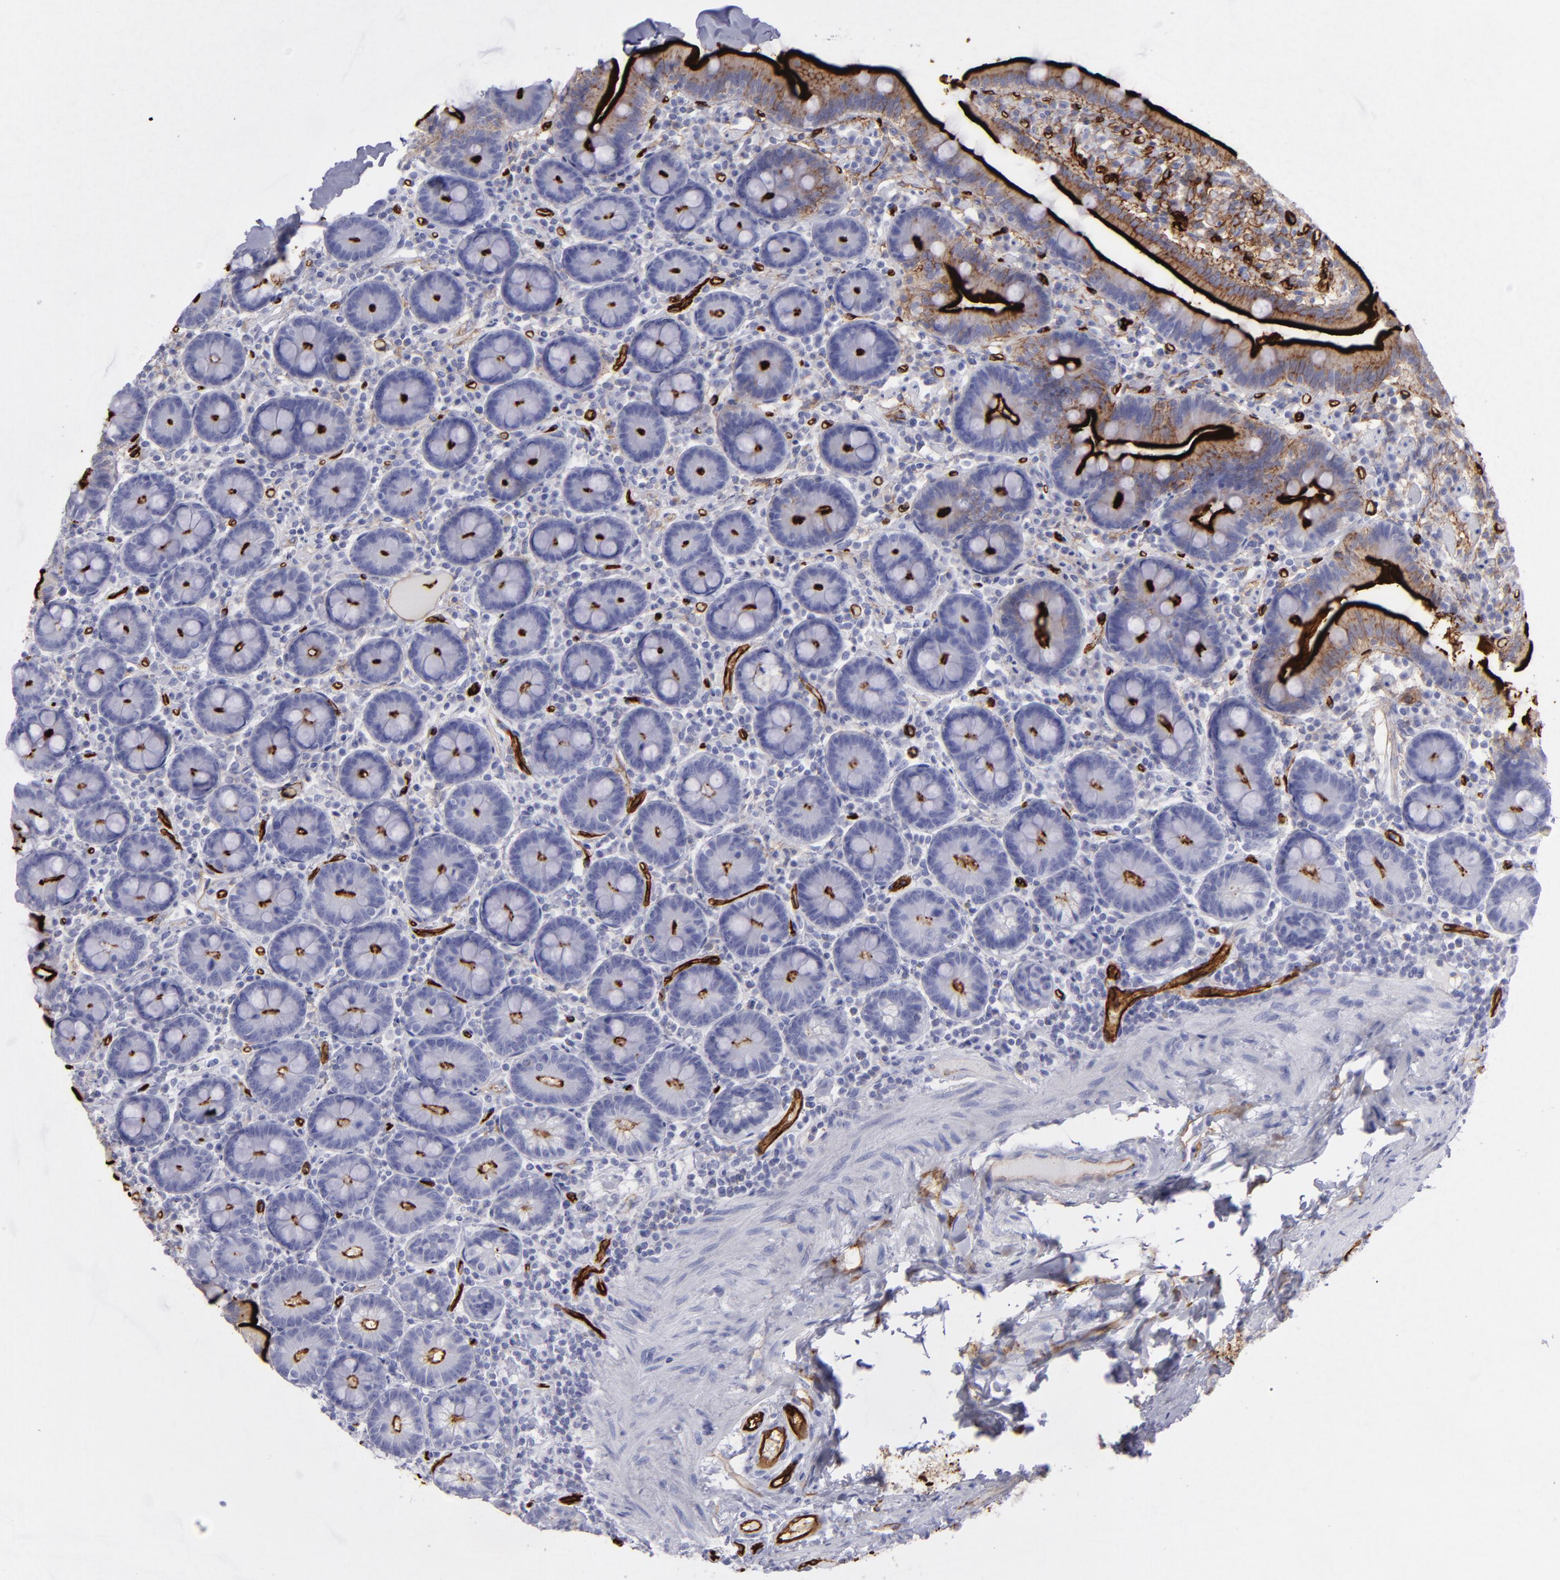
{"staining": {"intensity": "strong", "quantity": ">75%", "location": "cytoplasmic/membranous"}, "tissue": "duodenum", "cell_type": "Glandular cells", "image_type": "normal", "snomed": [{"axis": "morphology", "description": "Normal tissue, NOS"}, {"axis": "topography", "description": "Duodenum"}], "caption": "Normal duodenum was stained to show a protein in brown. There is high levels of strong cytoplasmic/membranous positivity in approximately >75% of glandular cells. Nuclei are stained in blue.", "gene": "ACE", "patient": {"sex": "male", "age": 66}}